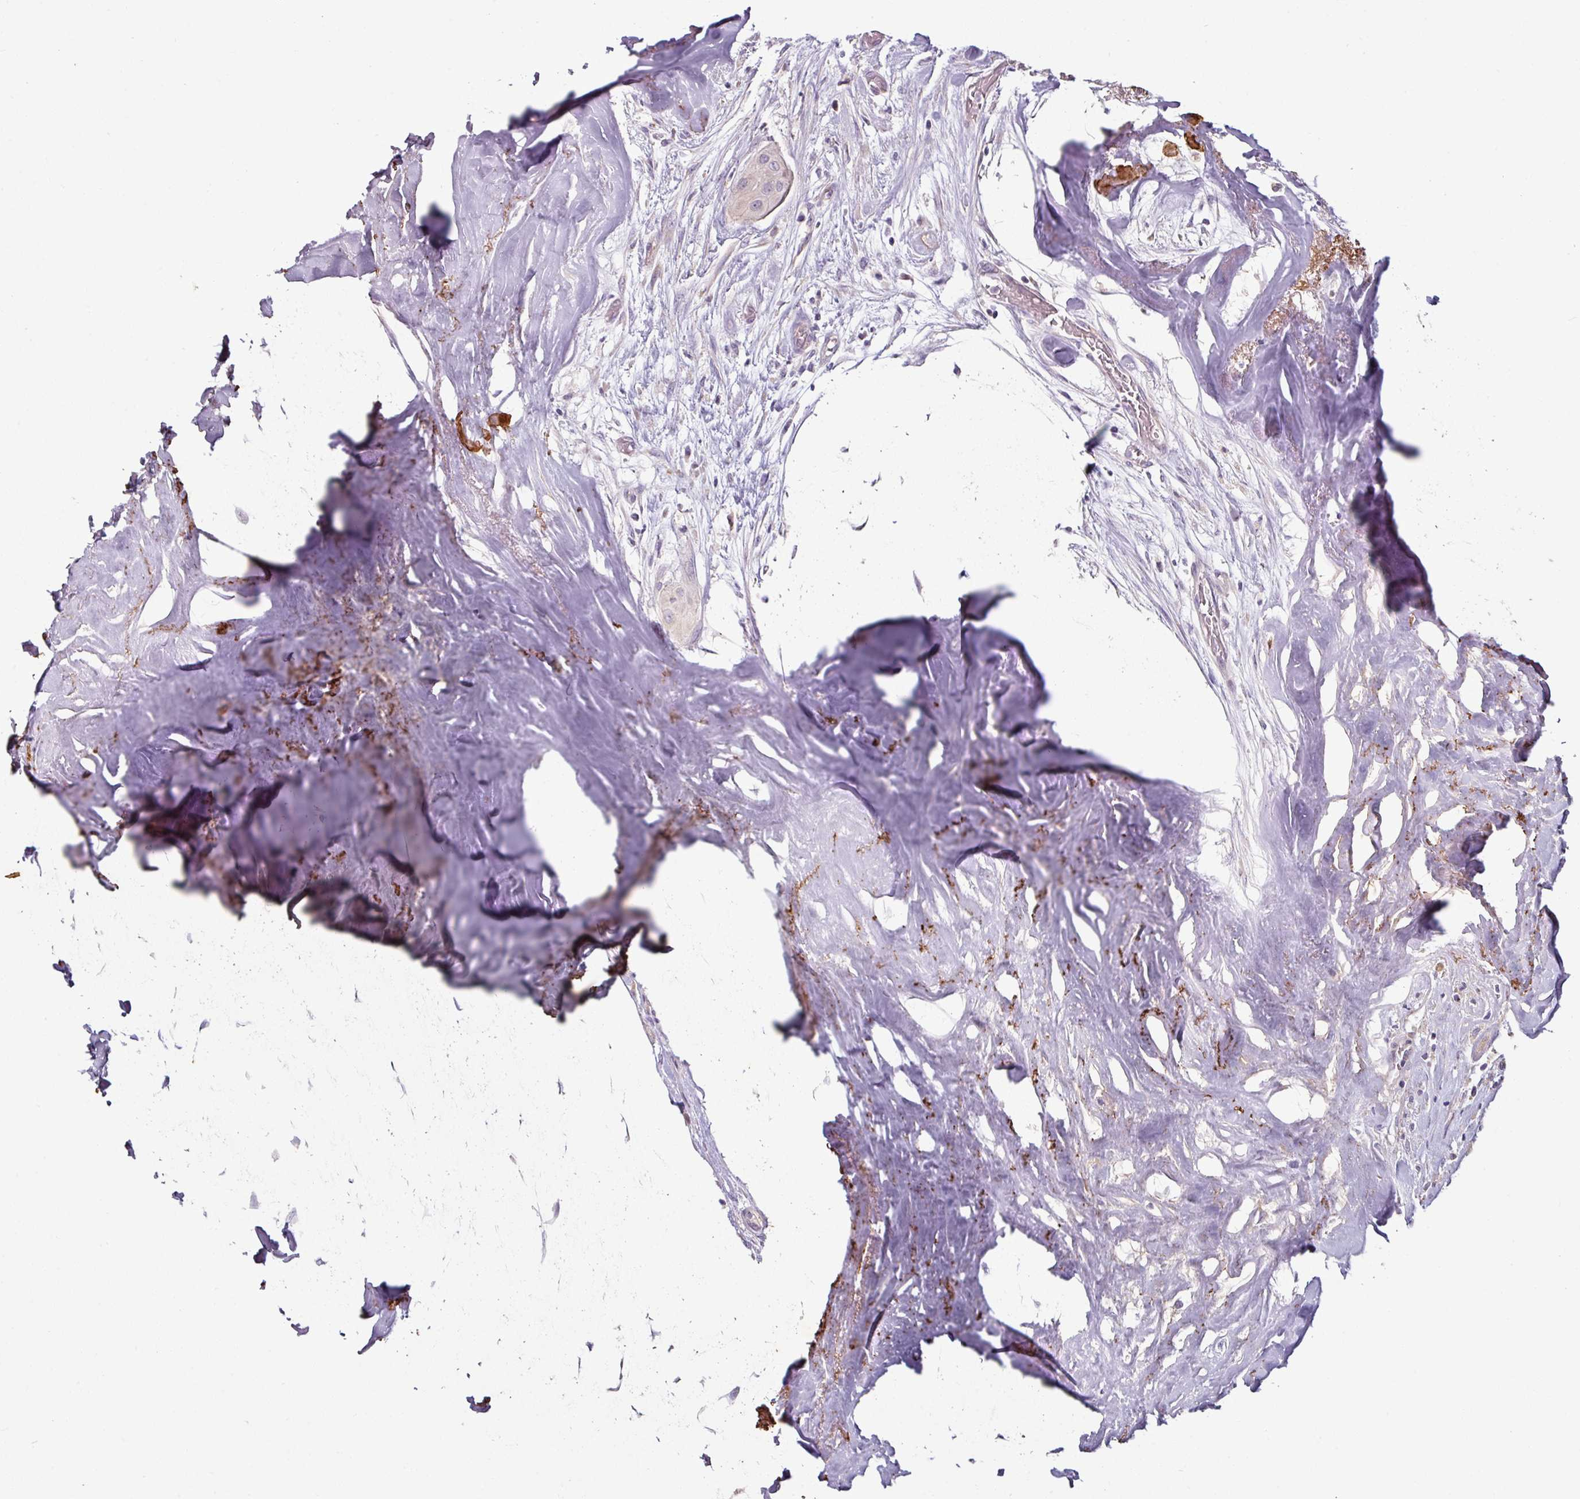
{"staining": {"intensity": "weak", "quantity": "<25%", "location": "cytoplasmic/membranous"}, "tissue": "thyroid cancer", "cell_type": "Tumor cells", "image_type": "cancer", "snomed": [{"axis": "morphology", "description": "Papillary adenocarcinoma, NOS"}, {"axis": "topography", "description": "Thyroid gland"}], "caption": "DAB (3,3'-diaminobenzidine) immunohistochemical staining of thyroid cancer (papillary adenocarcinoma) displays no significant staining in tumor cells.", "gene": "MTMR14", "patient": {"sex": "female", "age": 59}}